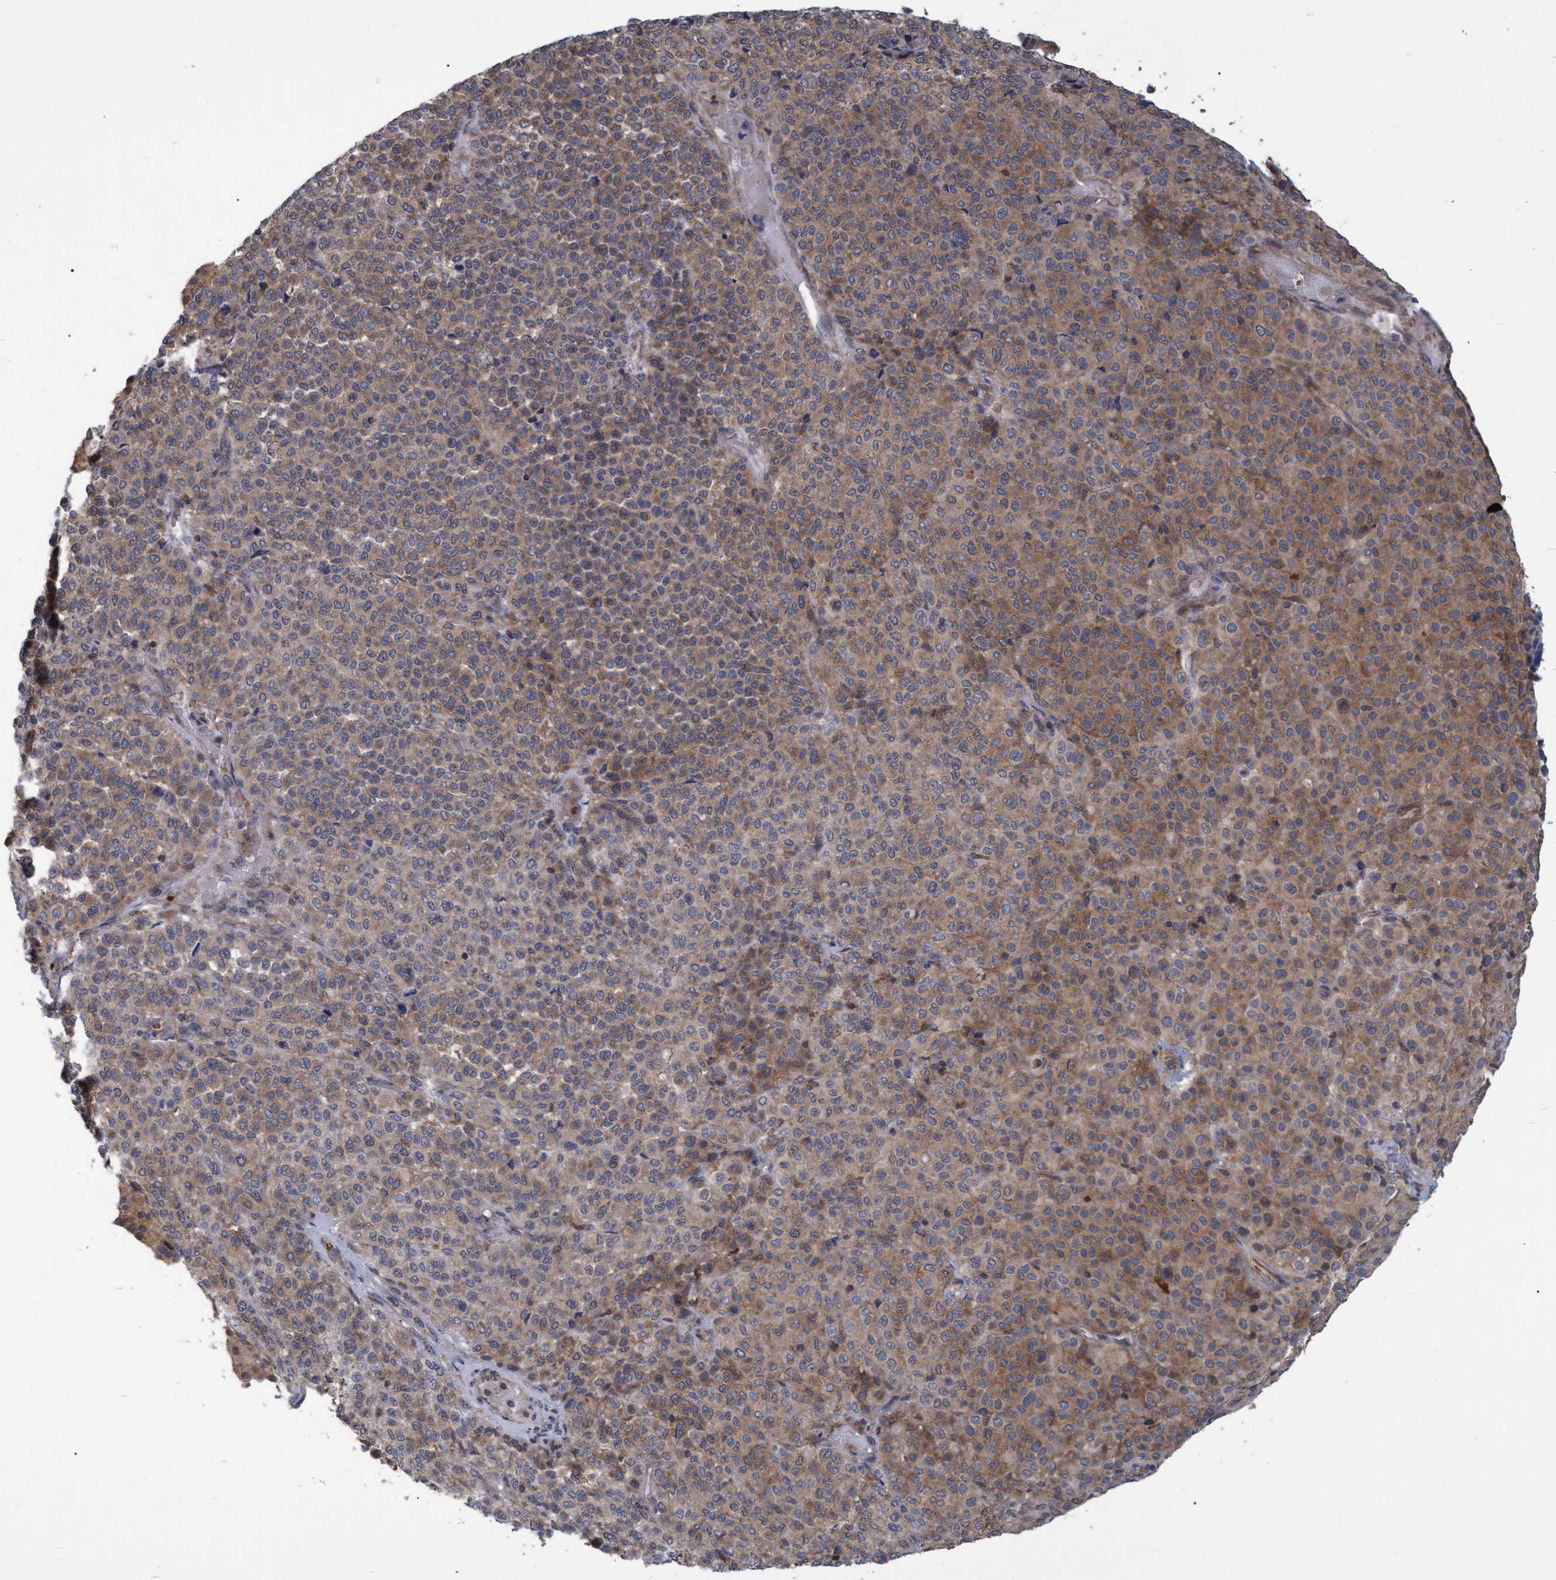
{"staining": {"intensity": "weak", "quantity": "25%-75%", "location": "cytoplasmic/membranous"}, "tissue": "melanoma", "cell_type": "Tumor cells", "image_type": "cancer", "snomed": [{"axis": "morphology", "description": "Malignant melanoma, Metastatic site"}, {"axis": "topography", "description": "Pancreas"}], "caption": "Immunohistochemistry (DAB) staining of malignant melanoma (metastatic site) shows weak cytoplasmic/membranous protein expression in approximately 25%-75% of tumor cells. (Stains: DAB in brown, nuclei in blue, Microscopy: brightfield microscopy at high magnification).", "gene": "NAA15", "patient": {"sex": "female", "age": 30}}